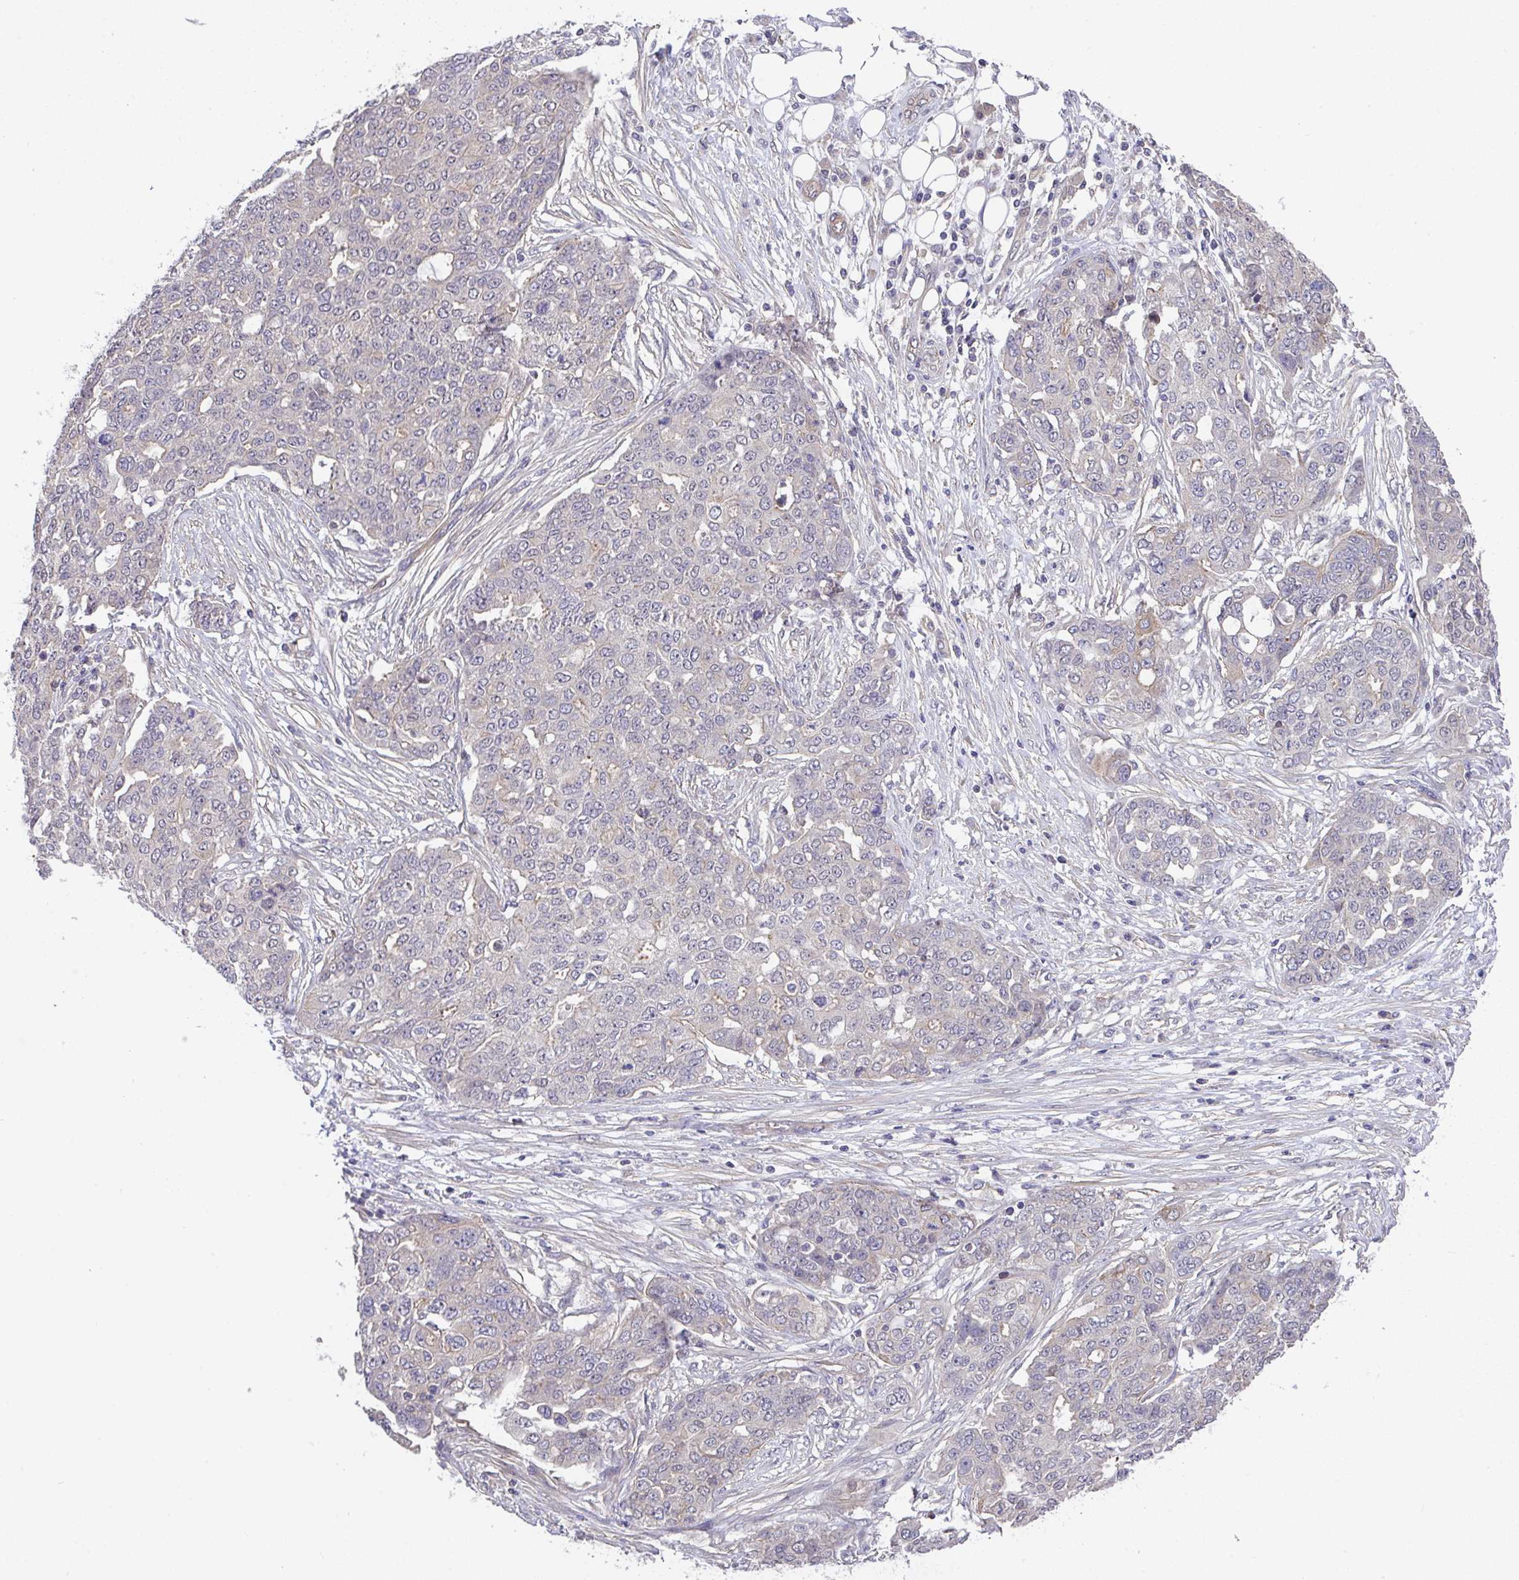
{"staining": {"intensity": "negative", "quantity": "none", "location": "none"}, "tissue": "ovarian cancer", "cell_type": "Tumor cells", "image_type": "cancer", "snomed": [{"axis": "morphology", "description": "Cystadenocarcinoma, serous, NOS"}, {"axis": "topography", "description": "Soft tissue"}, {"axis": "topography", "description": "Ovary"}], "caption": "Tumor cells are negative for protein expression in human ovarian cancer.", "gene": "ZNF696", "patient": {"sex": "female", "age": 57}}